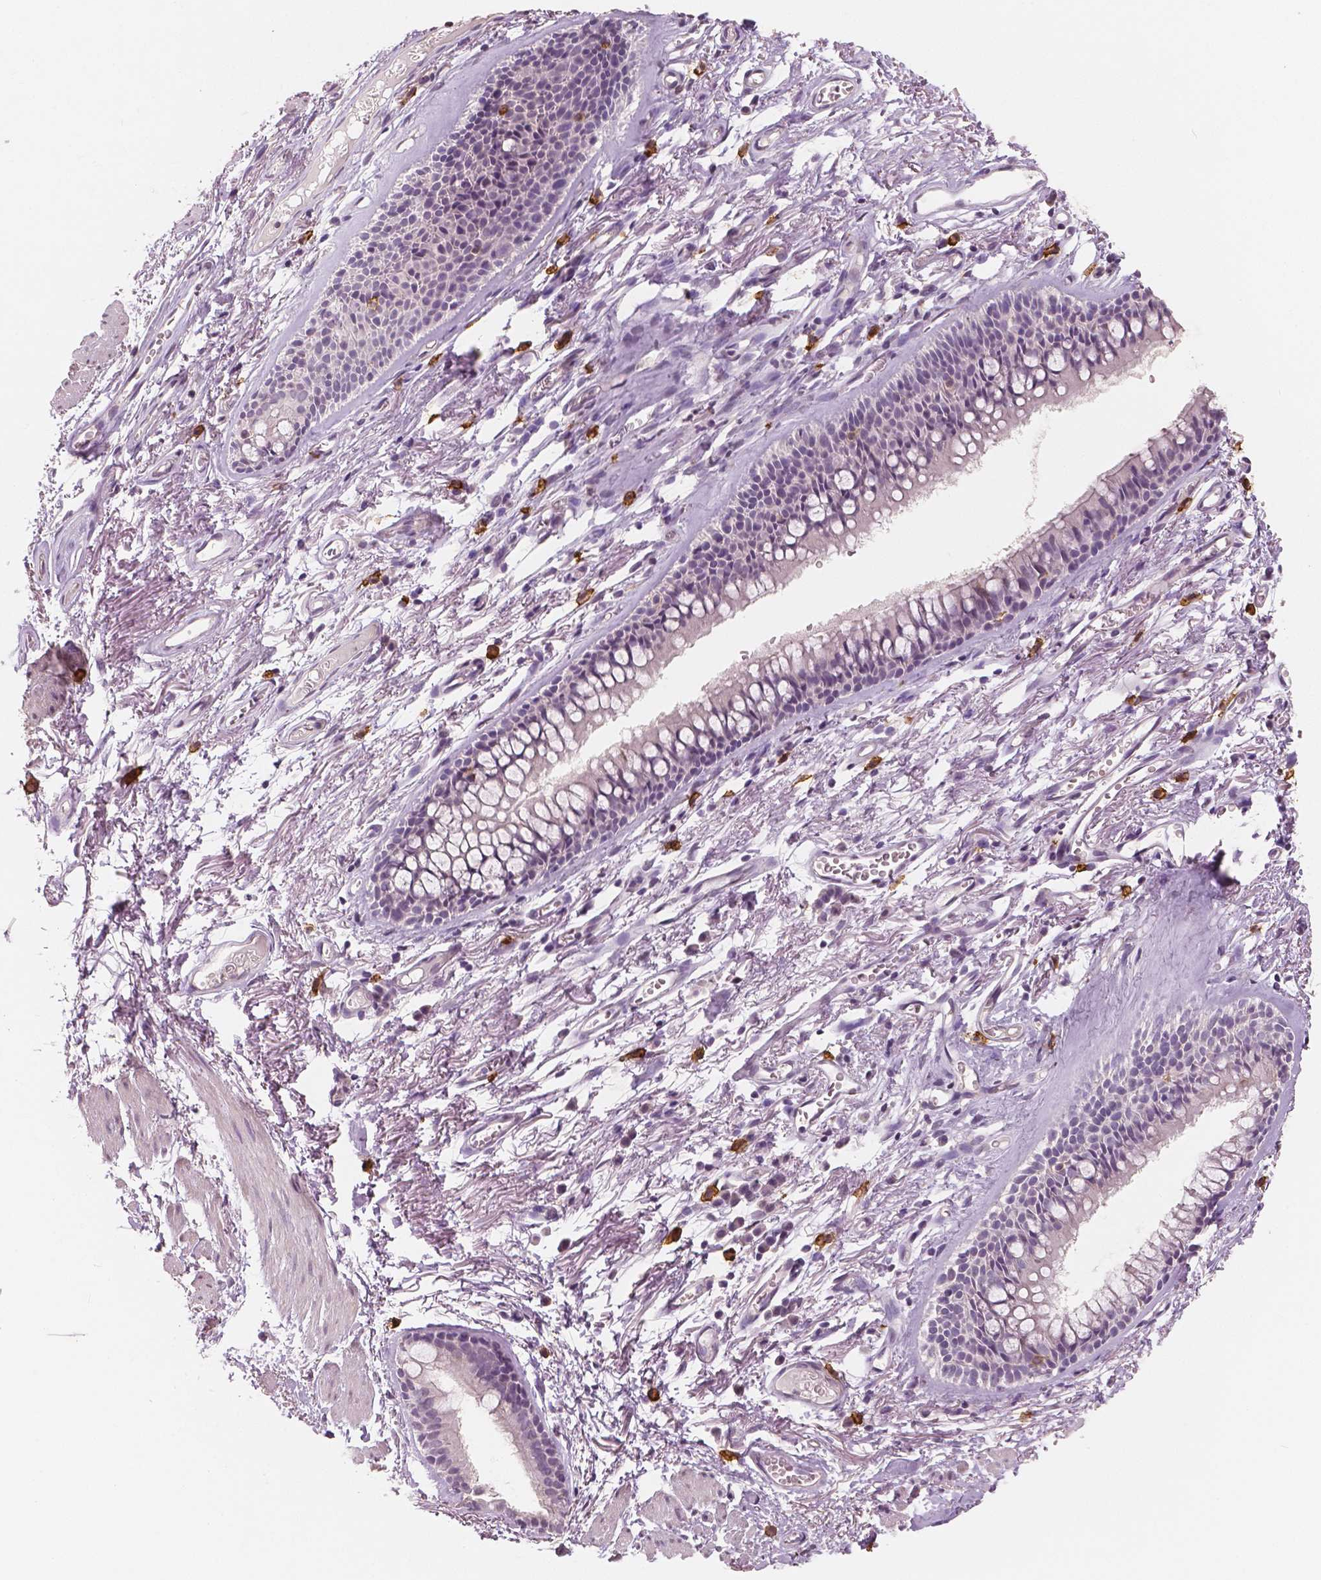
{"staining": {"intensity": "moderate", "quantity": "25%-75%", "location": "cytoplasmic/membranous"}, "tissue": "soft tissue", "cell_type": "Chondrocytes", "image_type": "normal", "snomed": [{"axis": "morphology", "description": "Normal tissue, NOS"}, {"axis": "topography", "description": "Cartilage tissue"}, {"axis": "topography", "description": "Bronchus"}], "caption": "Brown immunohistochemical staining in unremarkable human soft tissue demonstrates moderate cytoplasmic/membranous expression in about 25%-75% of chondrocytes. Immunohistochemistry (ihc) stains the protein of interest in brown and the nuclei are stained blue.", "gene": "KIT", "patient": {"sex": "female", "age": 79}}